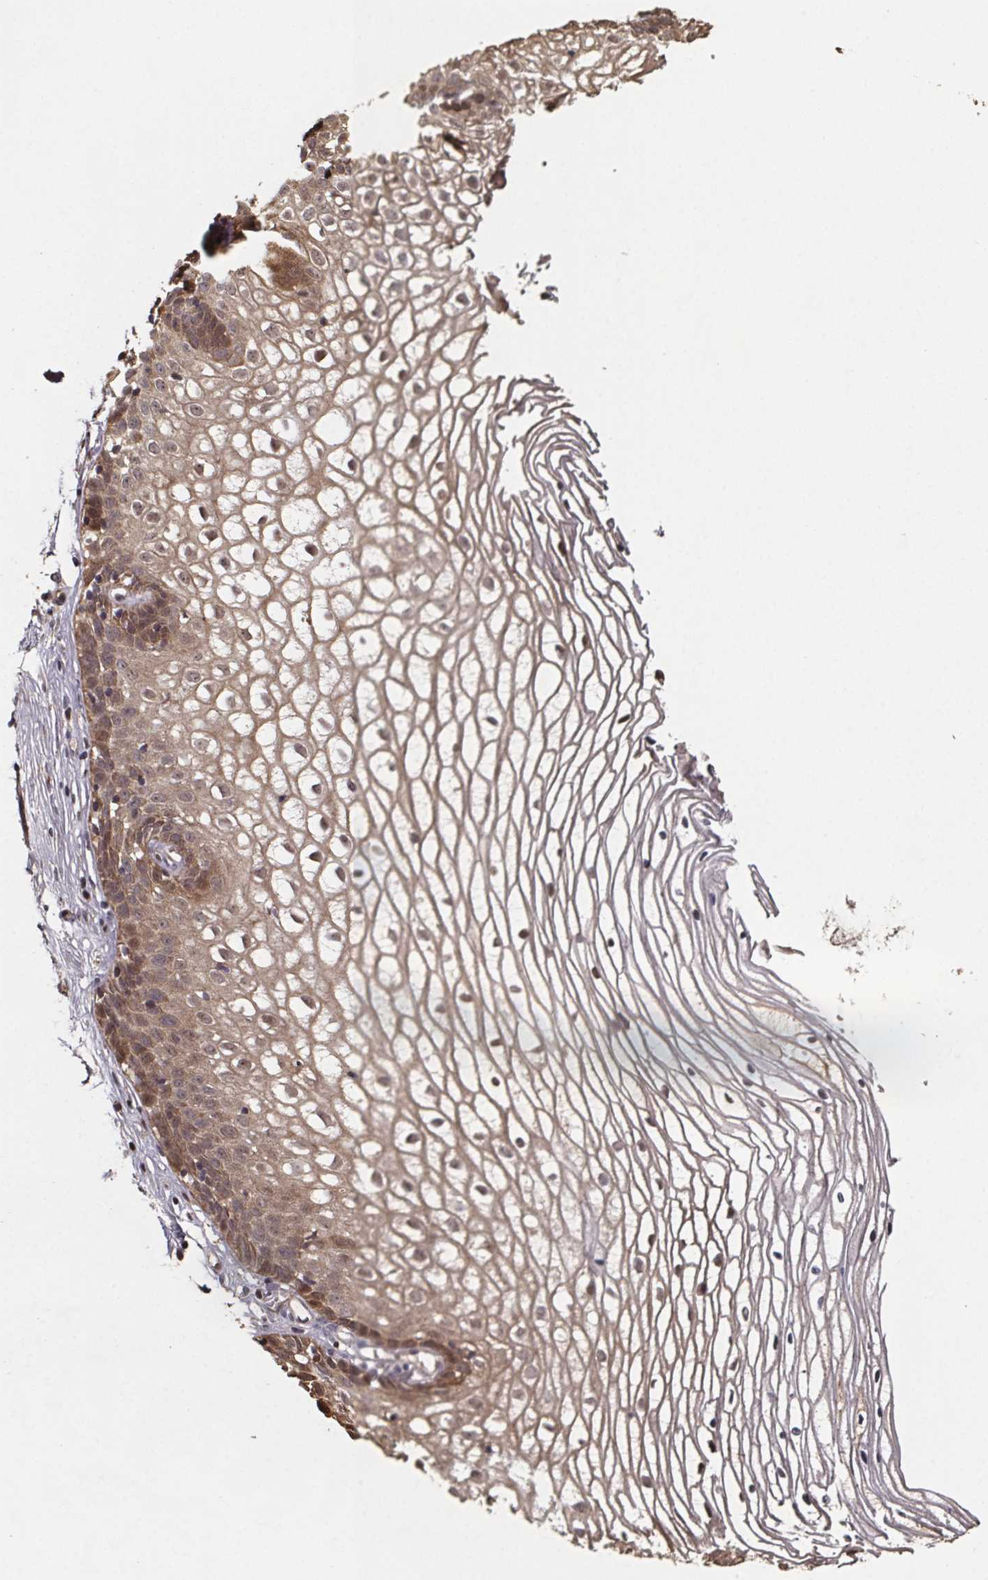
{"staining": {"intensity": "weak", "quantity": "25%-75%", "location": "cytoplasmic/membranous"}, "tissue": "cervix", "cell_type": "Glandular cells", "image_type": "normal", "snomed": [{"axis": "morphology", "description": "Normal tissue, NOS"}, {"axis": "topography", "description": "Cervix"}], "caption": "Immunohistochemical staining of normal cervix reveals 25%-75% levels of weak cytoplasmic/membranous protein staining in about 25%-75% of glandular cells.", "gene": "ZNF879", "patient": {"sex": "female", "age": 40}}